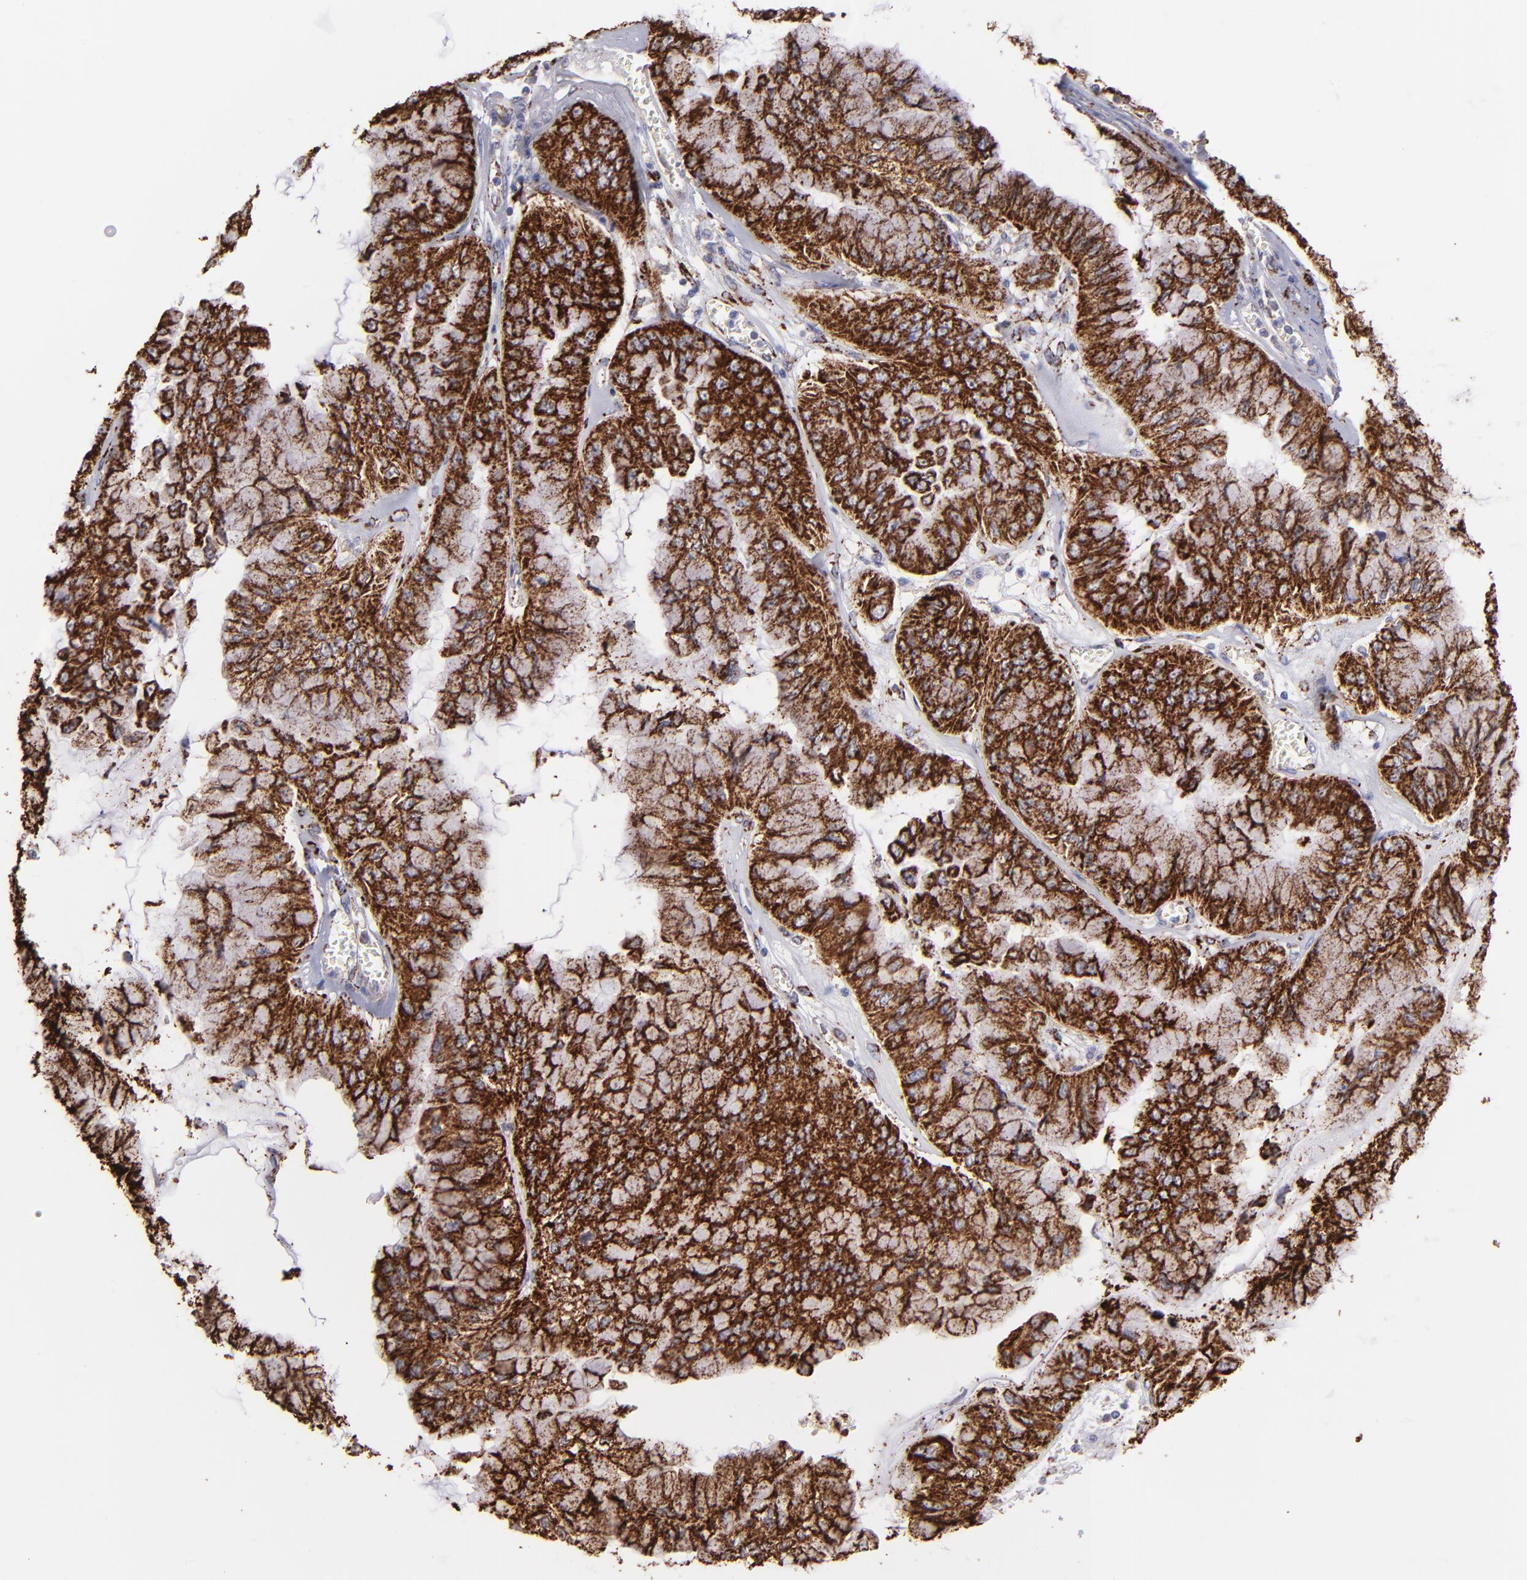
{"staining": {"intensity": "moderate", "quantity": ">75%", "location": "cytoplasmic/membranous"}, "tissue": "liver cancer", "cell_type": "Tumor cells", "image_type": "cancer", "snomed": [{"axis": "morphology", "description": "Cholangiocarcinoma"}, {"axis": "topography", "description": "Liver"}], "caption": "About >75% of tumor cells in liver cancer reveal moderate cytoplasmic/membranous protein expression as visualized by brown immunohistochemical staining.", "gene": "MAOB", "patient": {"sex": "female", "age": 79}}